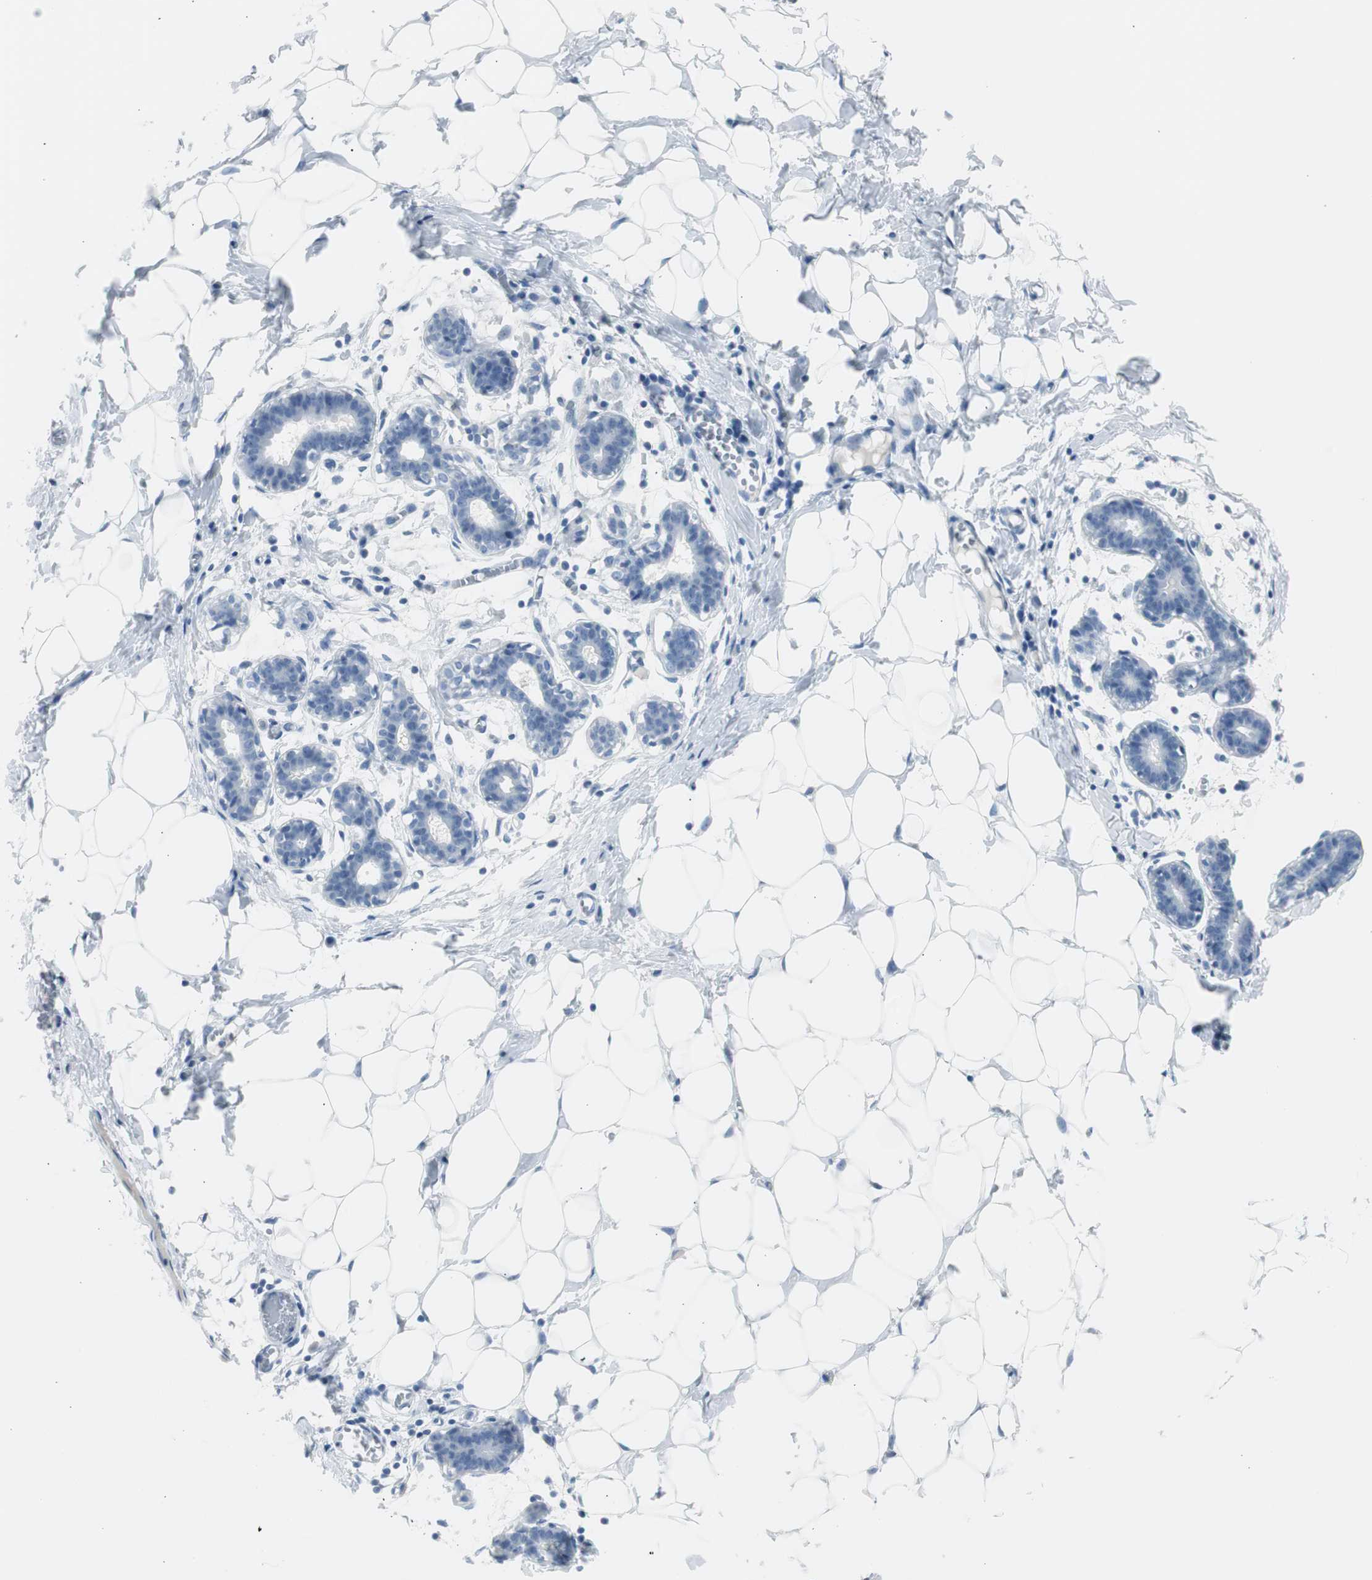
{"staining": {"intensity": "negative", "quantity": "none", "location": "none"}, "tissue": "breast", "cell_type": "Adipocytes", "image_type": "normal", "snomed": [{"axis": "morphology", "description": "Normal tissue, NOS"}, {"axis": "topography", "description": "Breast"}], "caption": "An image of breast stained for a protein displays no brown staining in adipocytes. Brightfield microscopy of immunohistochemistry stained with DAB (brown) and hematoxylin (blue), captured at high magnification.", "gene": "S100A7A", "patient": {"sex": "female", "age": 27}}